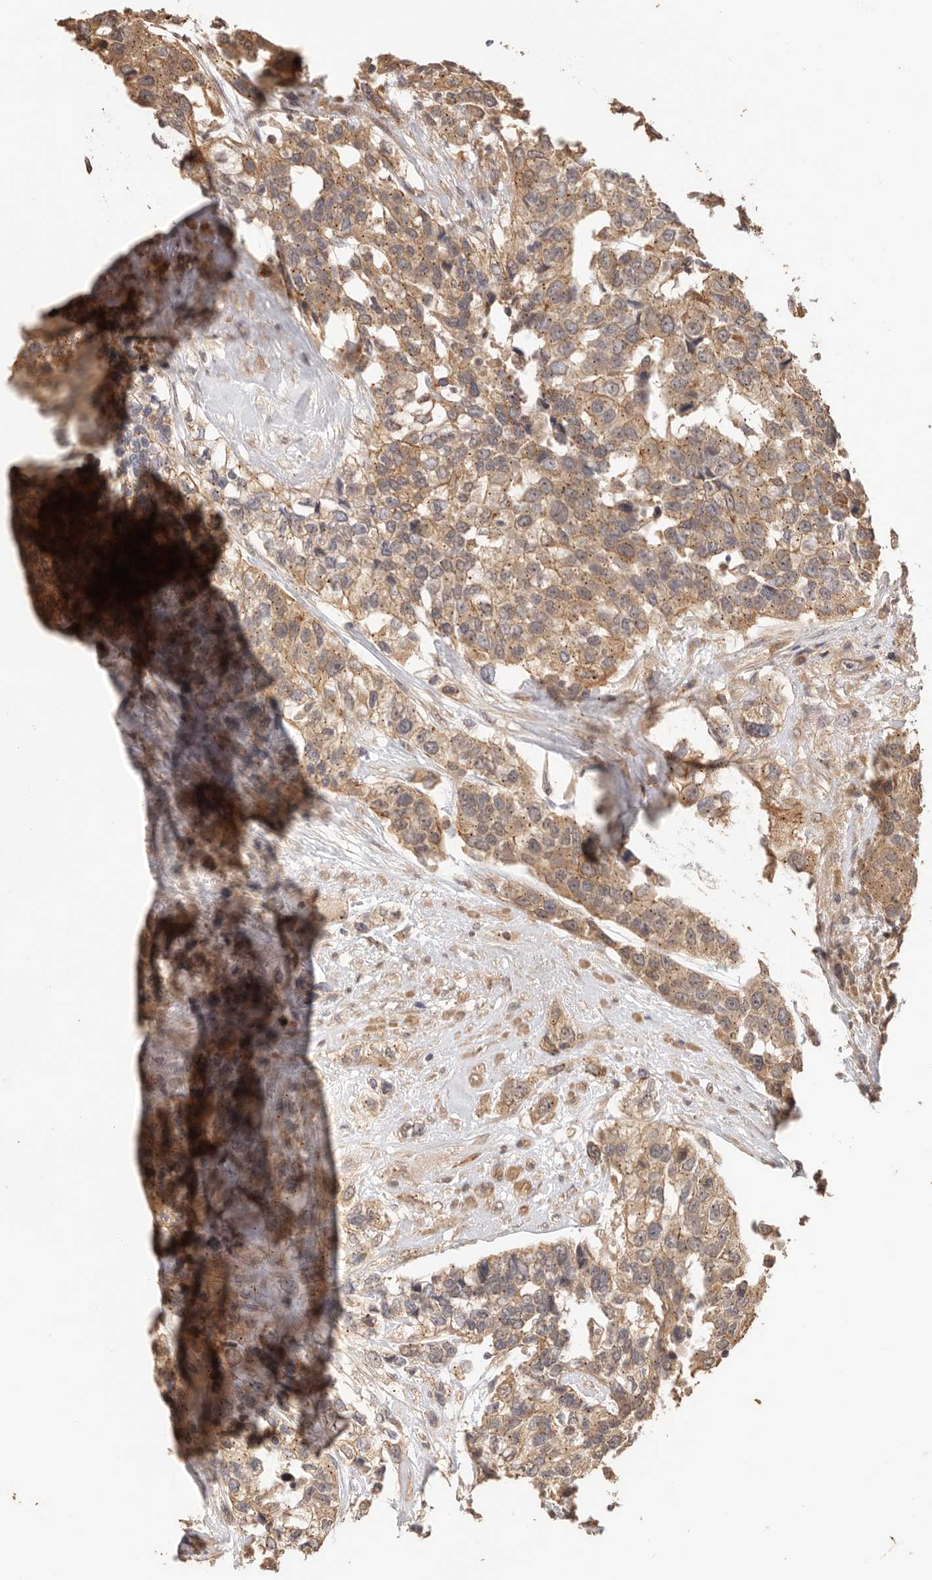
{"staining": {"intensity": "moderate", "quantity": ">75%", "location": "cytoplasmic/membranous"}, "tissue": "urothelial cancer", "cell_type": "Tumor cells", "image_type": "cancer", "snomed": [{"axis": "morphology", "description": "Urothelial carcinoma, High grade"}, {"axis": "topography", "description": "Urinary bladder"}], "caption": "A medium amount of moderate cytoplasmic/membranous positivity is present in about >75% of tumor cells in urothelial cancer tissue. (DAB (3,3'-diaminobenzidine) IHC with brightfield microscopy, high magnification).", "gene": "AFDN", "patient": {"sex": "female", "age": 80}}